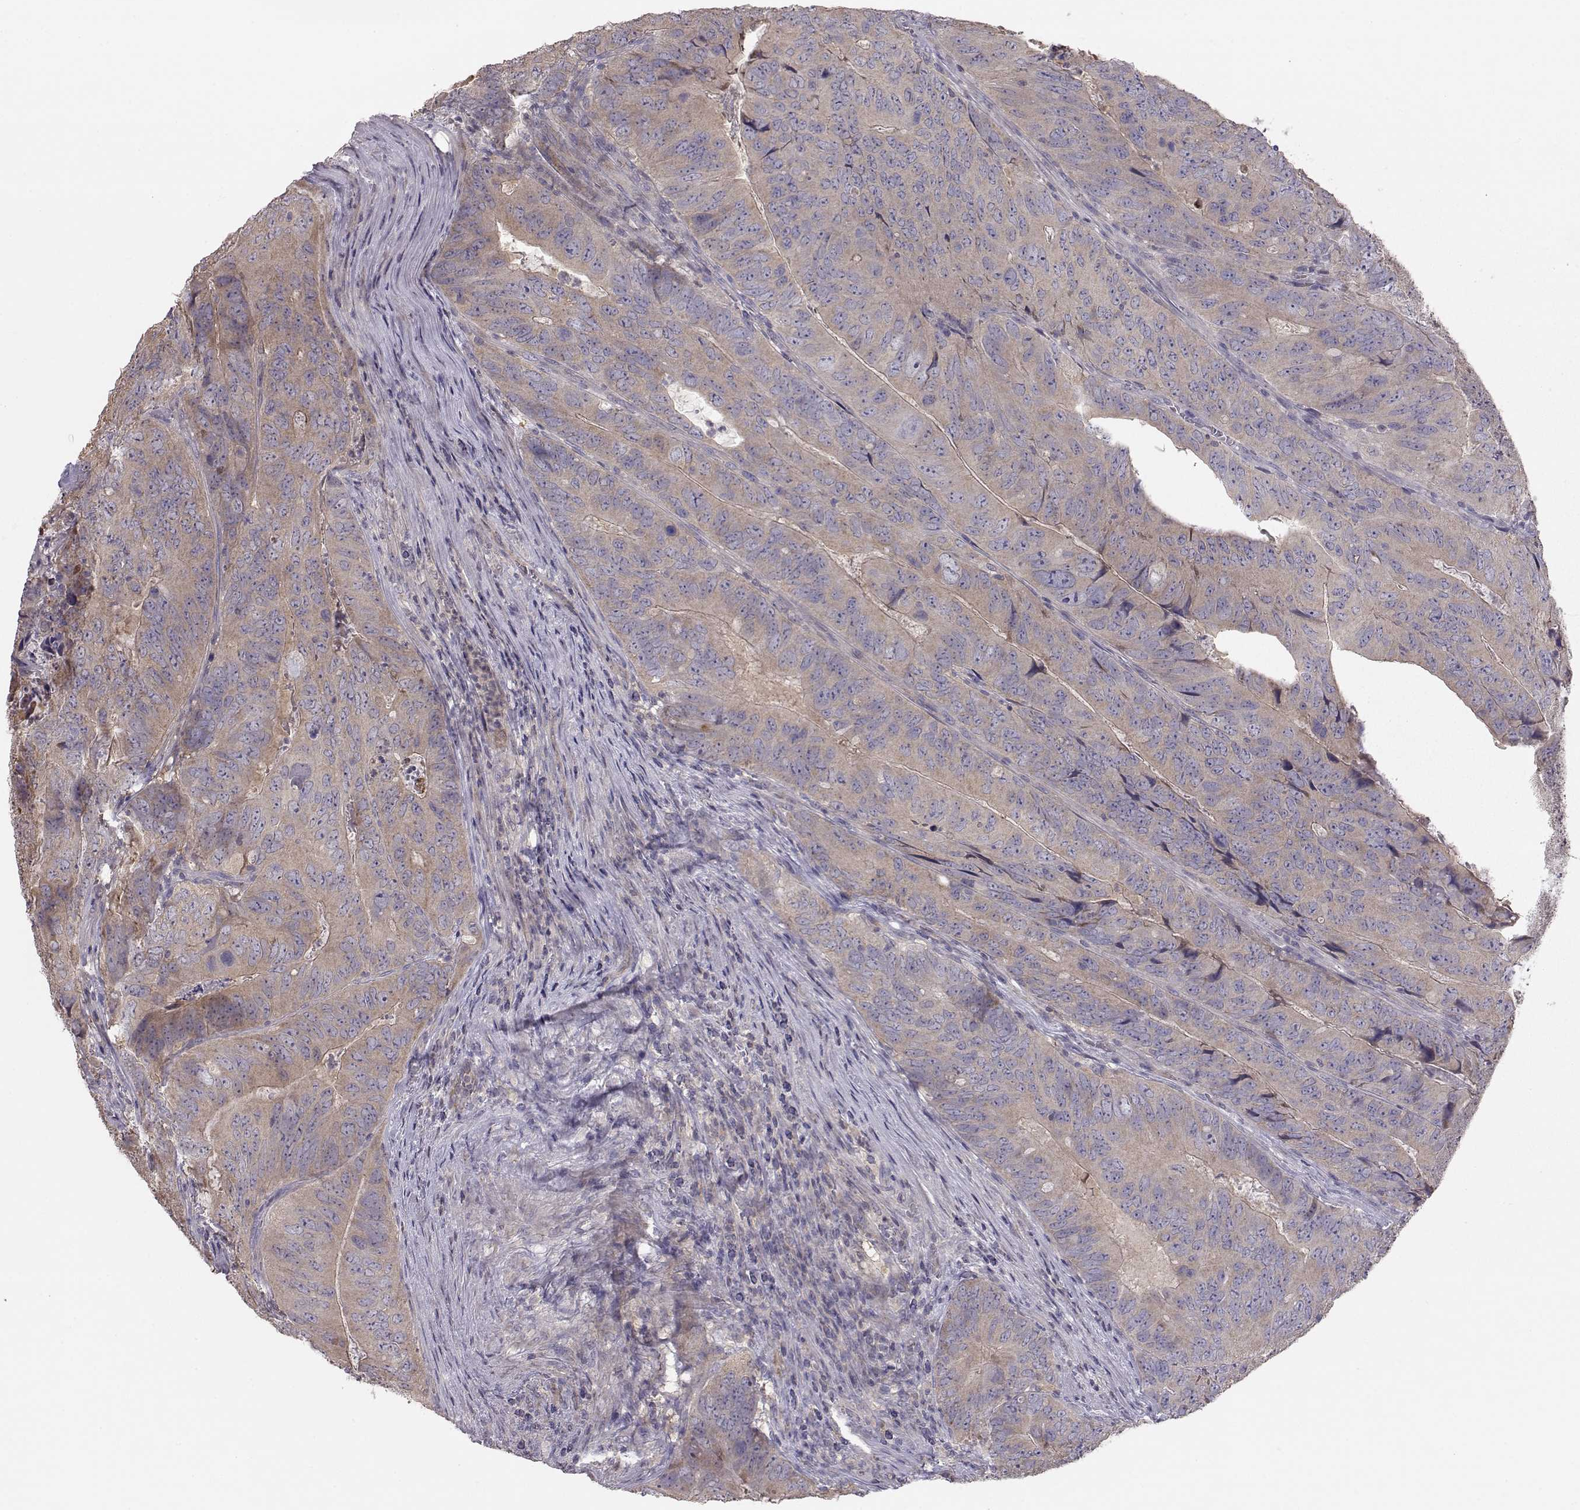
{"staining": {"intensity": "weak", "quantity": ">75%", "location": "cytoplasmic/membranous"}, "tissue": "colorectal cancer", "cell_type": "Tumor cells", "image_type": "cancer", "snomed": [{"axis": "morphology", "description": "Adenocarcinoma, NOS"}, {"axis": "topography", "description": "Colon"}], "caption": "Immunohistochemical staining of colorectal adenocarcinoma displays low levels of weak cytoplasmic/membranous protein positivity in approximately >75% of tumor cells.", "gene": "NCAM2", "patient": {"sex": "male", "age": 79}}